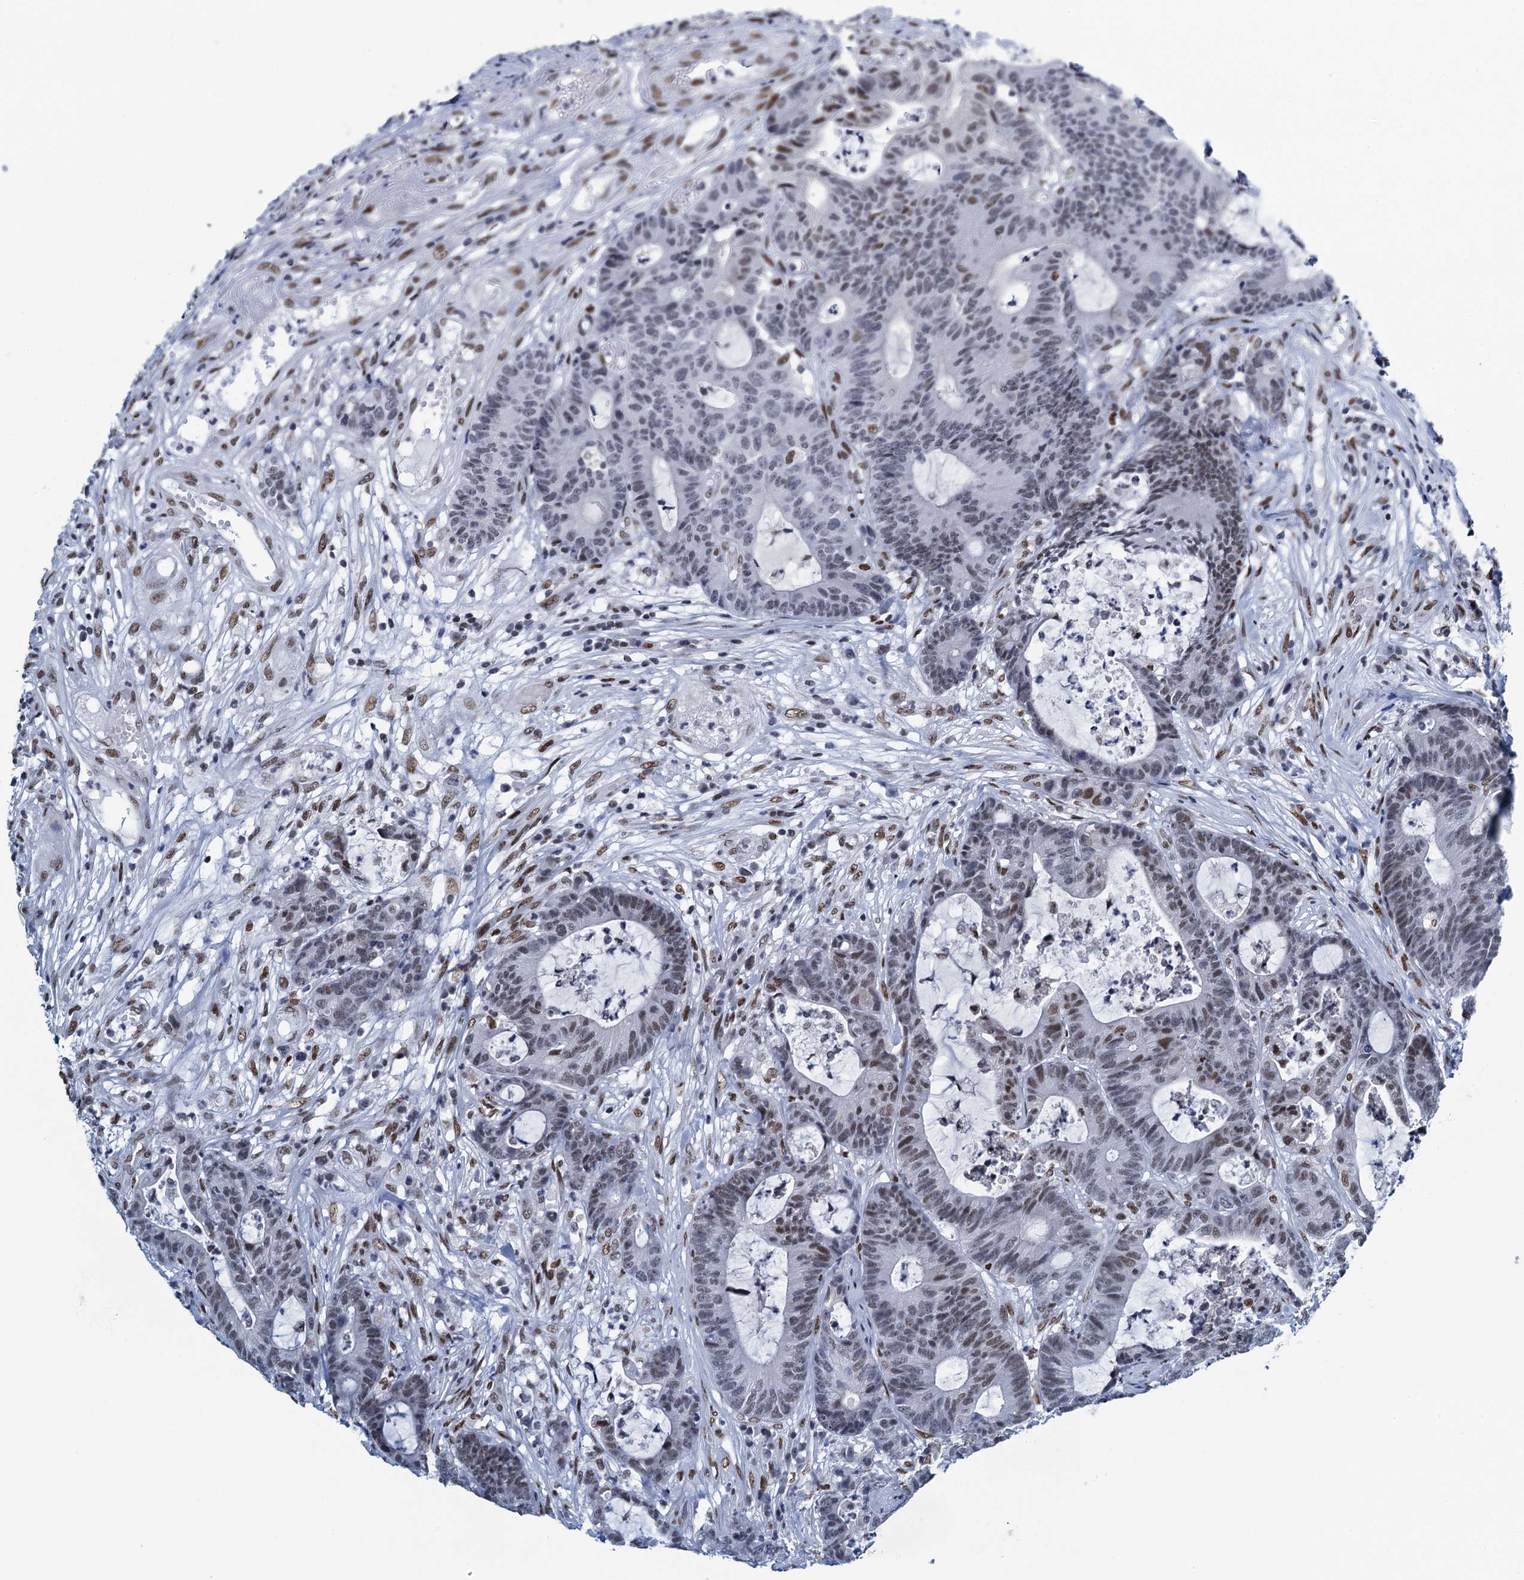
{"staining": {"intensity": "weak", "quantity": "25%-75%", "location": "nuclear"}, "tissue": "colorectal cancer", "cell_type": "Tumor cells", "image_type": "cancer", "snomed": [{"axis": "morphology", "description": "Adenocarcinoma, NOS"}, {"axis": "topography", "description": "Colon"}], "caption": "Protein staining of colorectal cancer (adenocarcinoma) tissue displays weak nuclear expression in about 25%-75% of tumor cells. The protein is stained brown, and the nuclei are stained in blue (DAB (3,3'-diaminobenzidine) IHC with brightfield microscopy, high magnification).", "gene": "HNRNPUL2", "patient": {"sex": "female", "age": 84}}